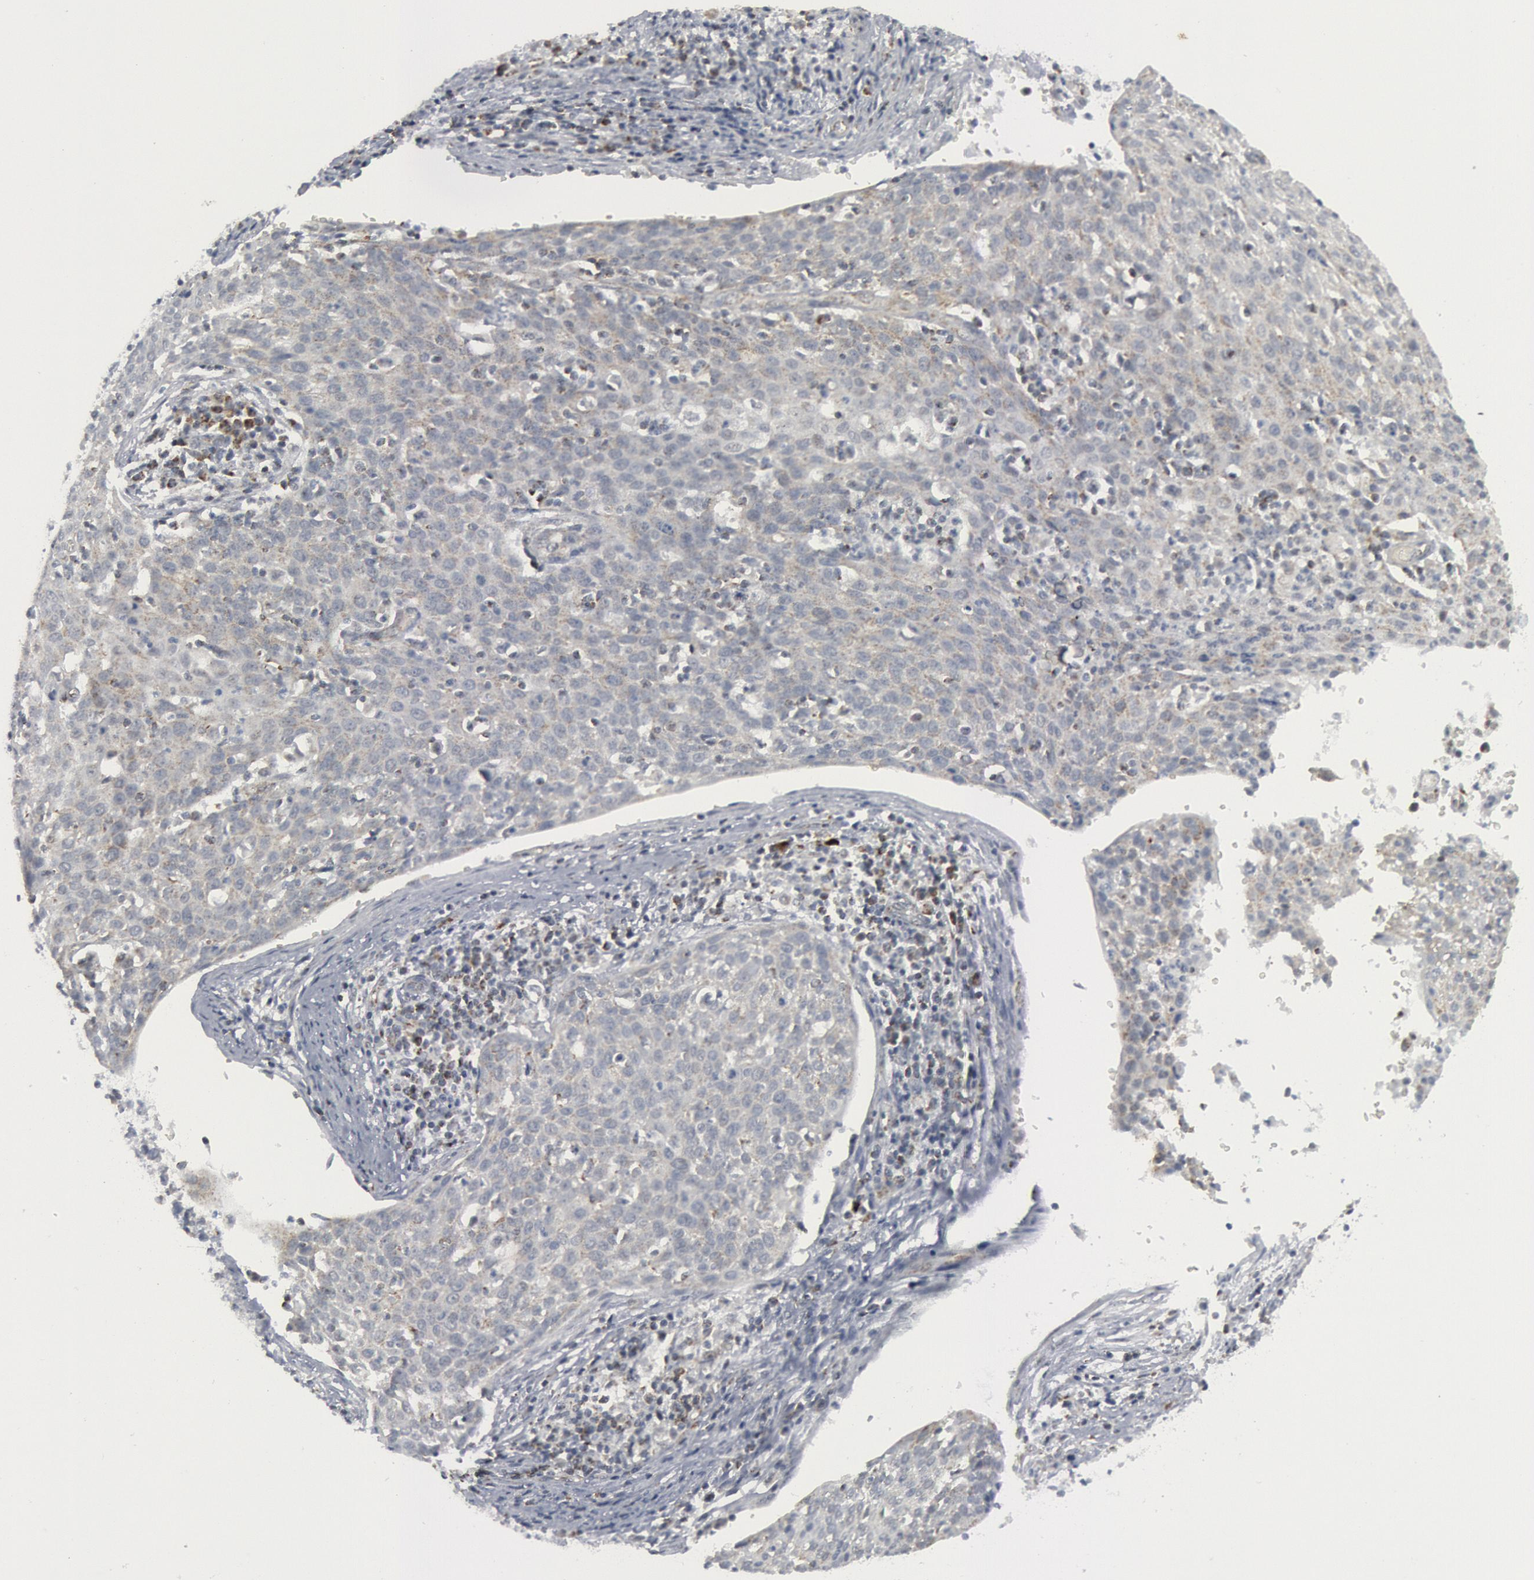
{"staining": {"intensity": "negative", "quantity": "none", "location": "none"}, "tissue": "cervical cancer", "cell_type": "Tumor cells", "image_type": "cancer", "snomed": [{"axis": "morphology", "description": "Squamous cell carcinoma, NOS"}, {"axis": "topography", "description": "Cervix"}], "caption": "Tumor cells are negative for brown protein staining in cervical squamous cell carcinoma.", "gene": "CASP9", "patient": {"sex": "female", "age": 38}}